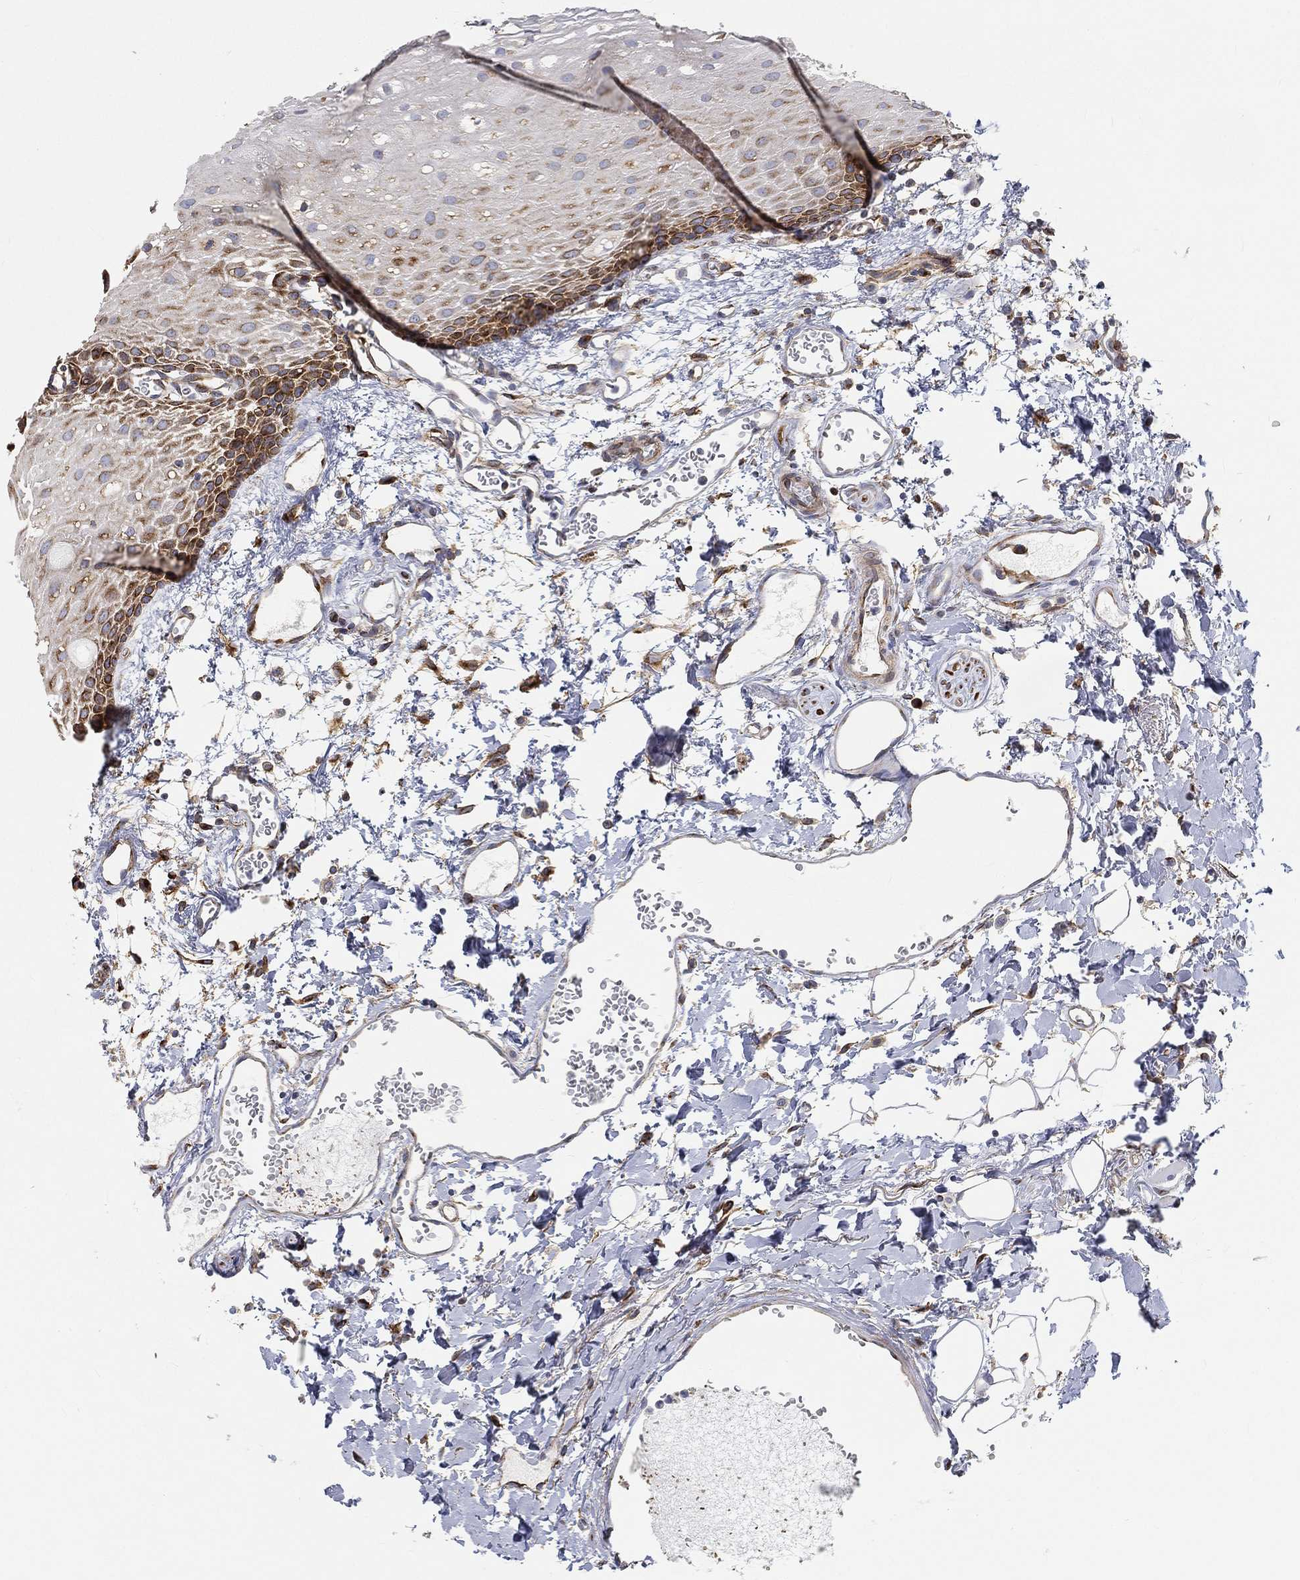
{"staining": {"intensity": "strong", "quantity": "25%-75%", "location": "cytoplasmic/membranous"}, "tissue": "oral mucosa", "cell_type": "Squamous epithelial cells", "image_type": "normal", "snomed": [{"axis": "morphology", "description": "Normal tissue, NOS"}, {"axis": "morphology", "description": "Squamous cell carcinoma, NOS"}, {"axis": "topography", "description": "Oral tissue"}, {"axis": "topography", "description": "Head-Neck"}], "caption": "Human oral mucosa stained with a protein marker demonstrates strong staining in squamous epithelial cells.", "gene": "TMEM25", "patient": {"sex": "female", "age": 70}}